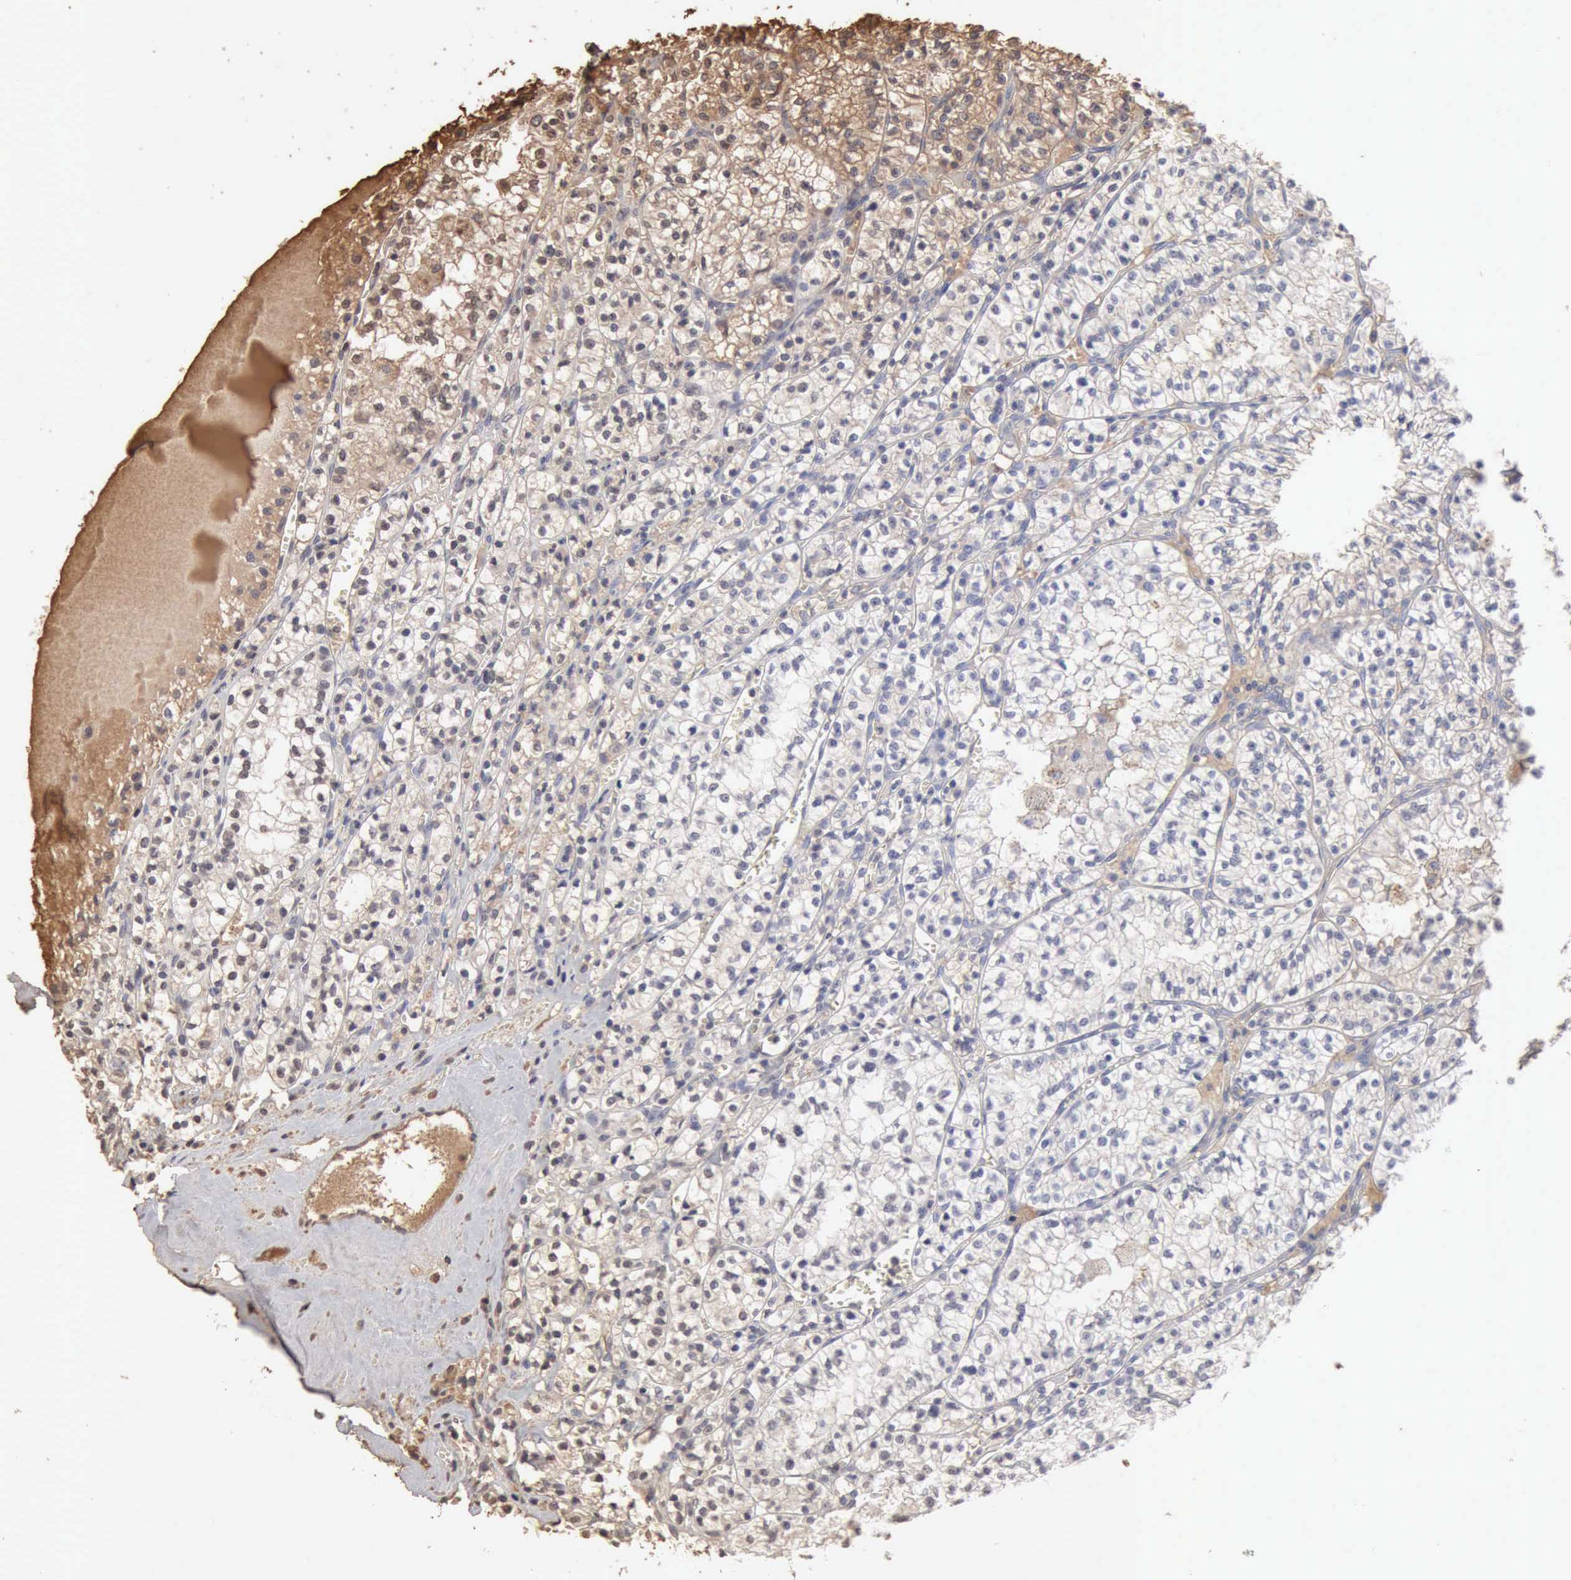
{"staining": {"intensity": "weak", "quantity": "<25%", "location": "cytoplasmic/membranous"}, "tissue": "renal cancer", "cell_type": "Tumor cells", "image_type": "cancer", "snomed": [{"axis": "morphology", "description": "Adenocarcinoma, NOS"}, {"axis": "topography", "description": "Kidney"}], "caption": "Immunohistochemistry (IHC) of adenocarcinoma (renal) displays no positivity in tumor cells. The staining is performed using DAB (3,3'-diaminobenzidine) brown chromogen with nuclei counter-stained in using hematoxylin.", "gene": "SERPINA1", "patient": {"sex": "male", "age": 61}}